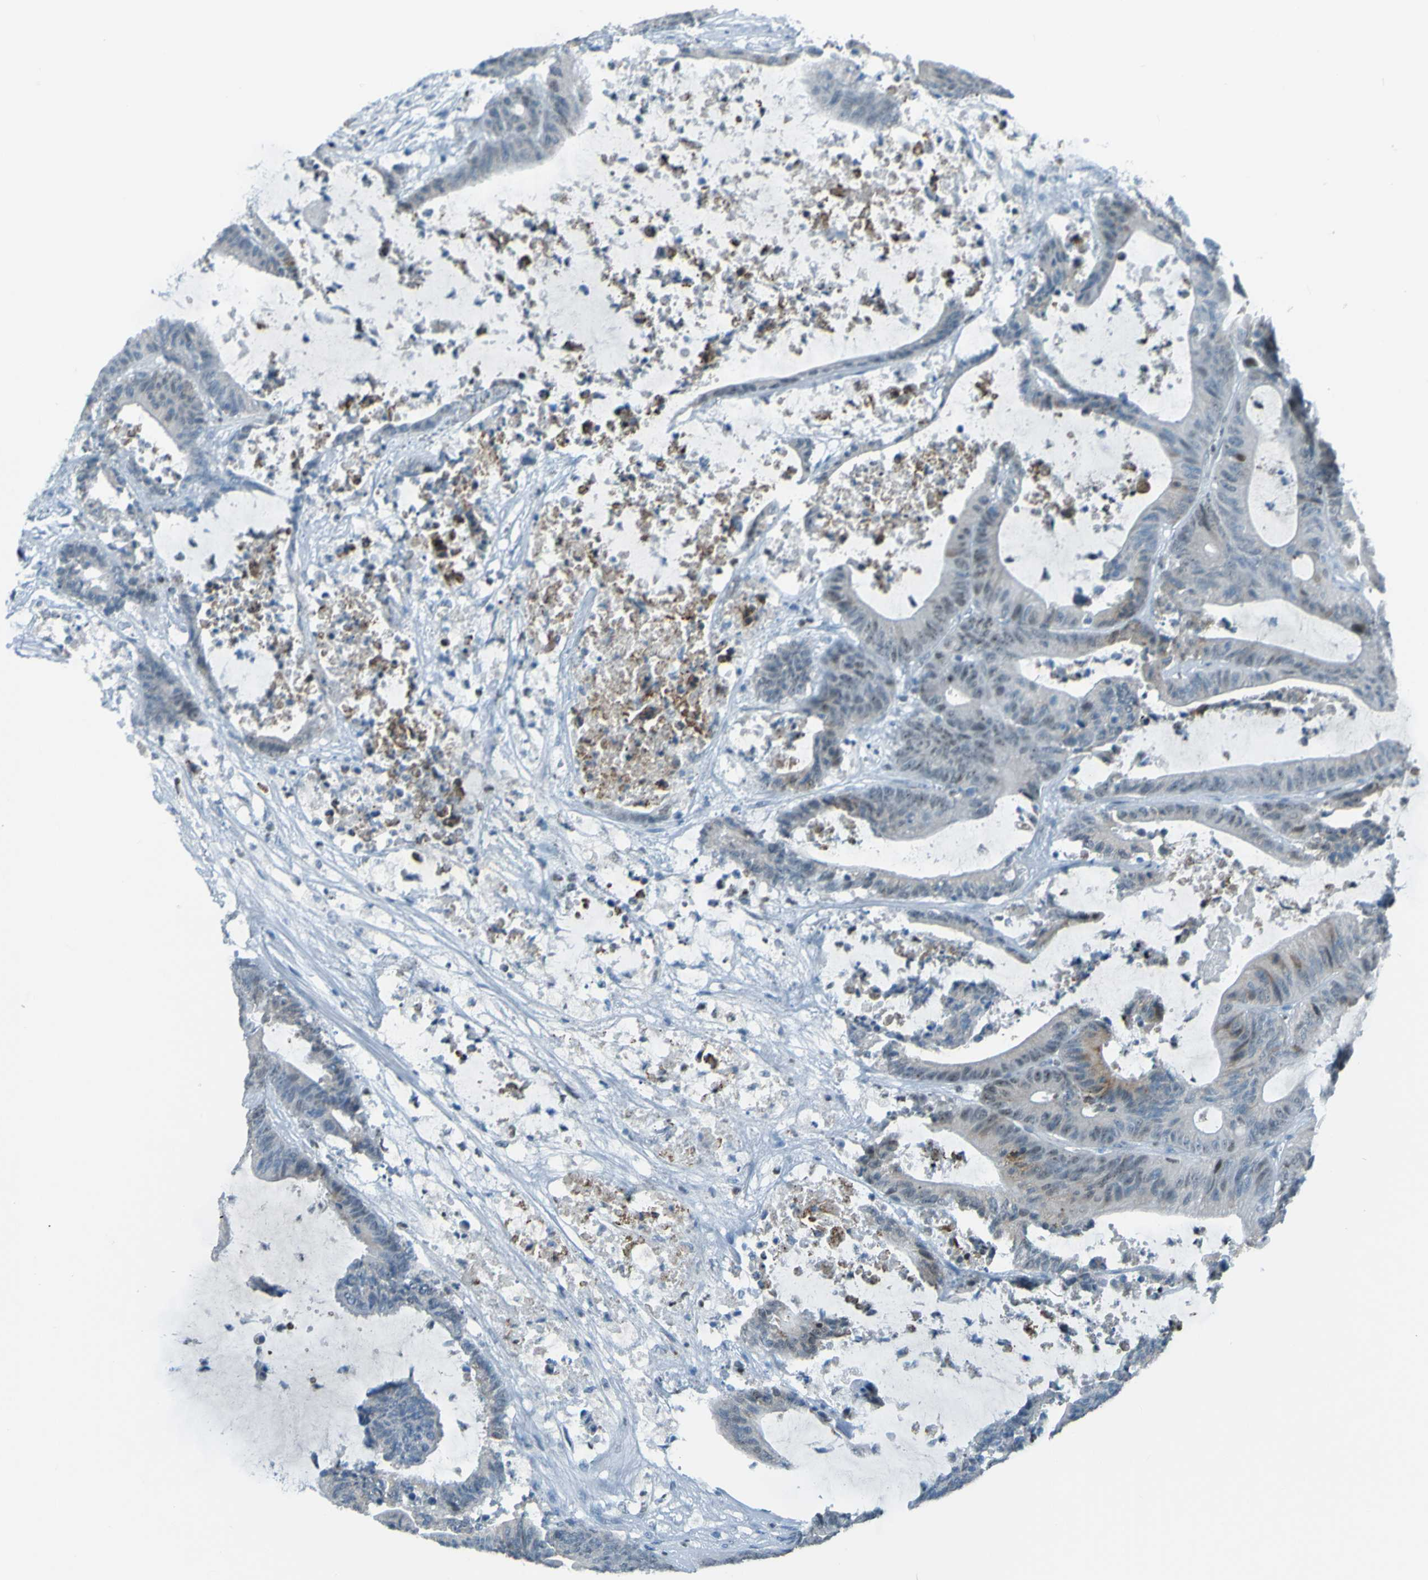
{"staining": {"intensity": "negative", "quantity": "none", "location": "none"}, "tissue": "colorectal cancer", "cell_type": "Tumor cells", "image_type": "cancer", "snomed": [{"axis": "morphology", "description": "Adenocarcinoma, NOS"}, {"axis": "topography", "description": "Colon"}], "caption": "Tumor cells show no significant expression in colorectal cancer (adenocarcinoma).", "gene": "USP36", "patient": {"sex": "female", "age": 84}}